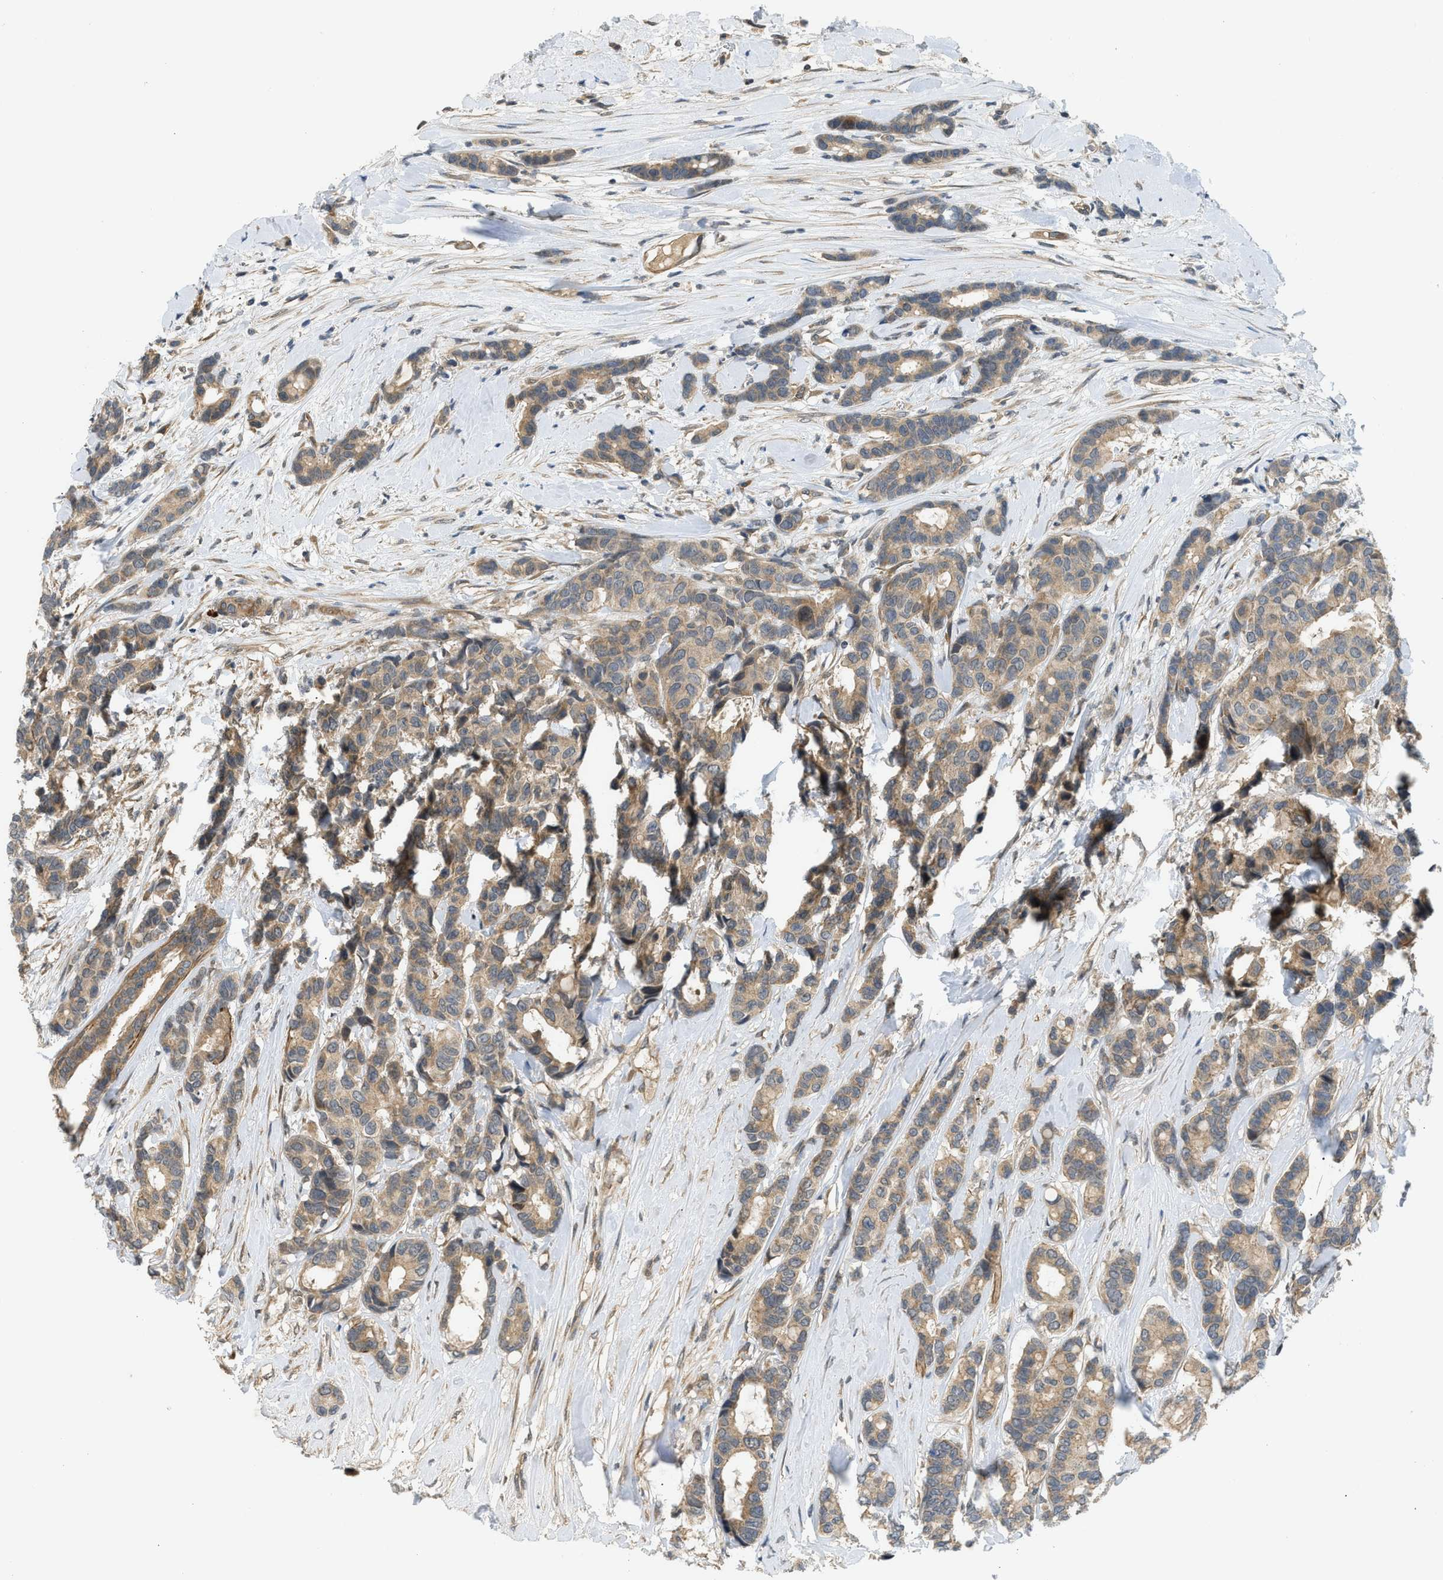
{"staining": {"intensity": "weak", "quantity": ">75%", "location": "cytoplasmic/membranous"}, "tissue": "breast cancer", "cell_type": "Tumor cells", "image_type": "cancer", "snomed": [{"axis": "morphology", "description": "Duct carcinoma"}, {"axis": "topography", "description": "Breast"}], "caption": "Breast cancer (invasive ductal carcinoma) tissue displays weak cytoplasmic/membranous positivity in about >75% of tumor cells, visualized by immunohistochemistry.", "gene": "ADCY8", "patient": {"sex": "female", "age": 87}}